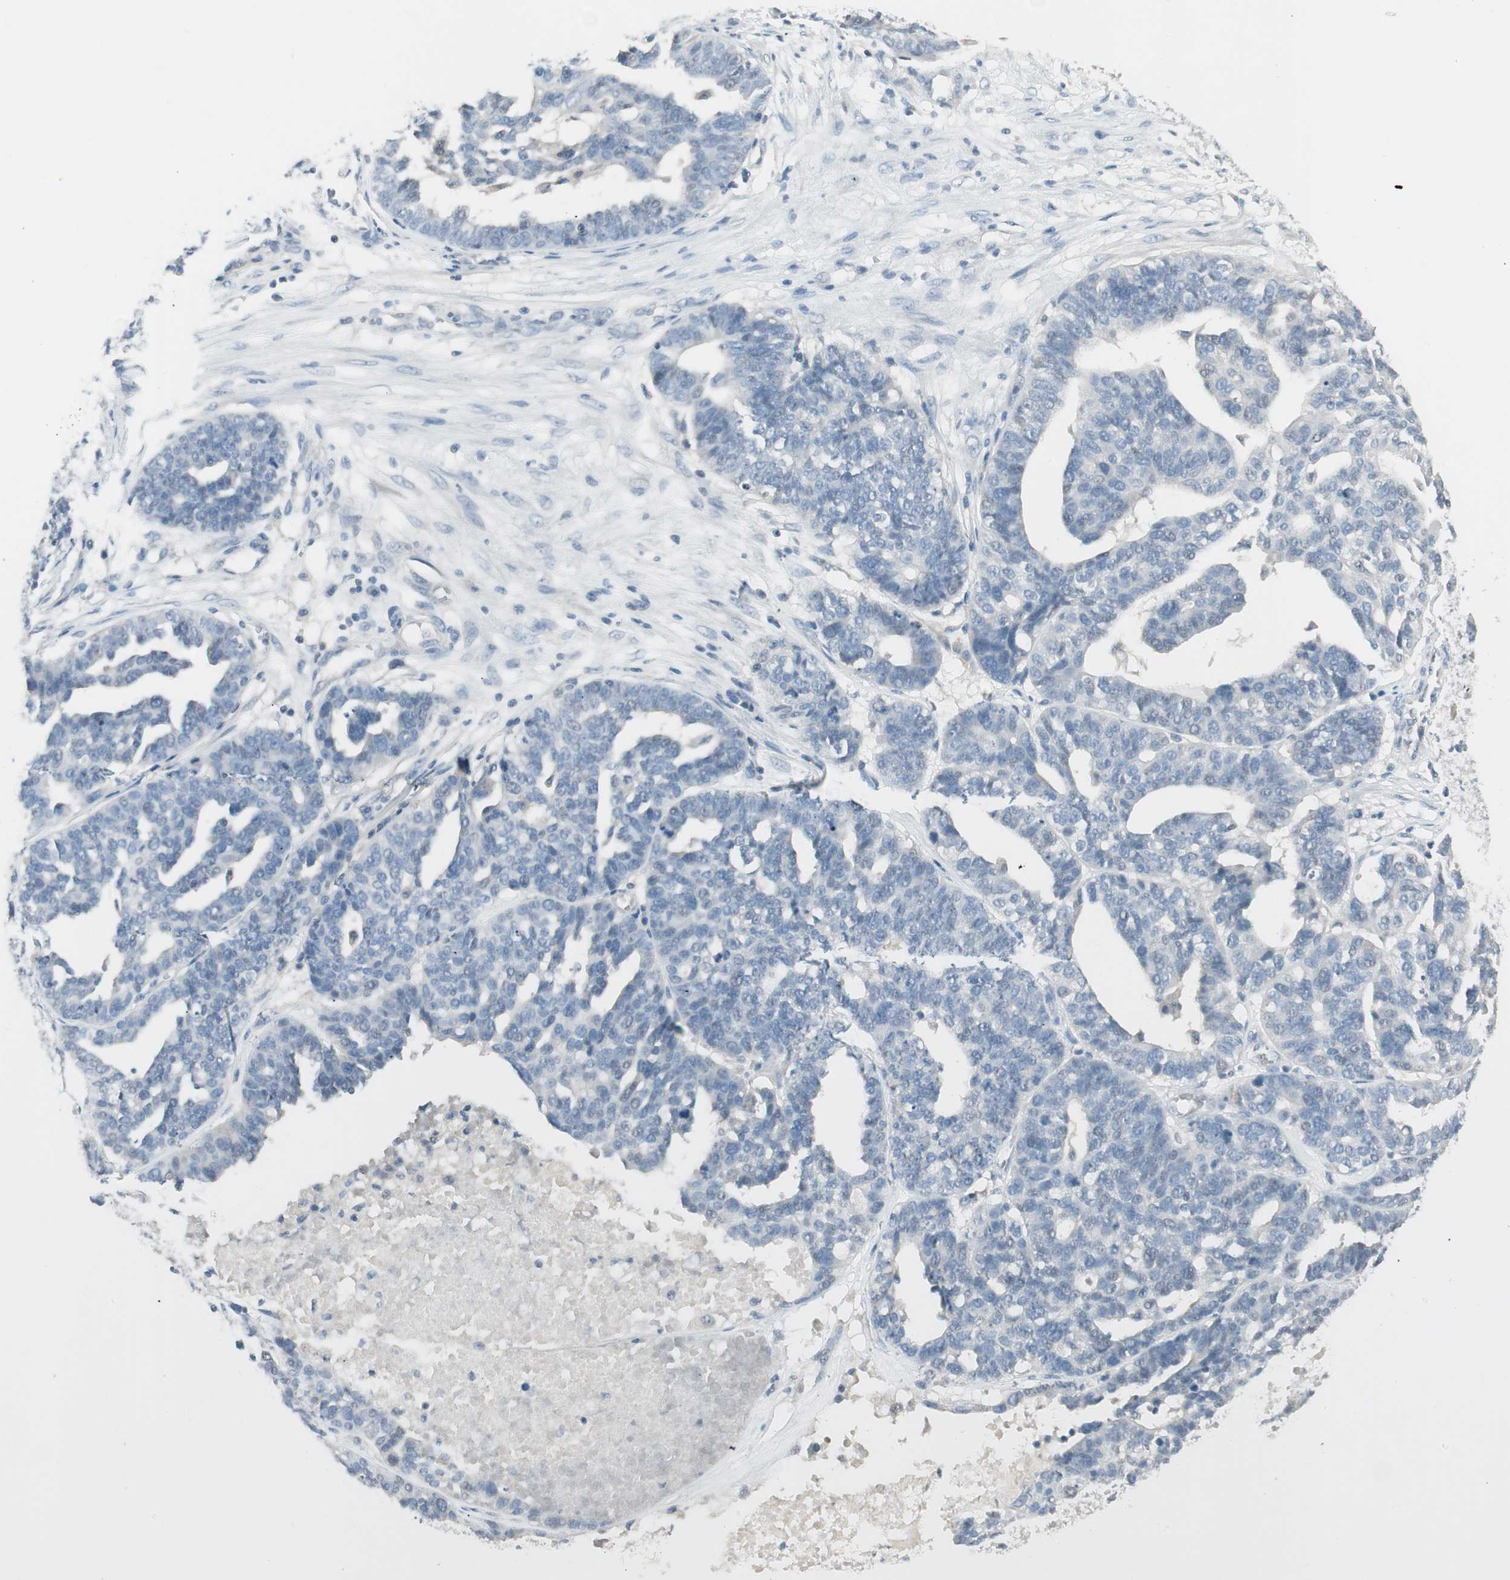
{"staining": {"intensity": "negative", "quantity": "none", "location": "none"}, "tissue": "ovarian cancer", "cell_type": "Tumor cells", "image_type": "cancer", "snomed": [{"axis": "morphology", "description": "Cystadenocarcinoma, serous, NOS"}, {"axis": "topography", "description": "Ovary"}], "caption": "Immunohistochemistry micrograph of serous cystadenocarcinoma (ovarian) stained for a protein (brown), which demonstrates no staining in tumor cells.", "gene": "ITLN2", "patient": {"sex": "female", "age": 59}}